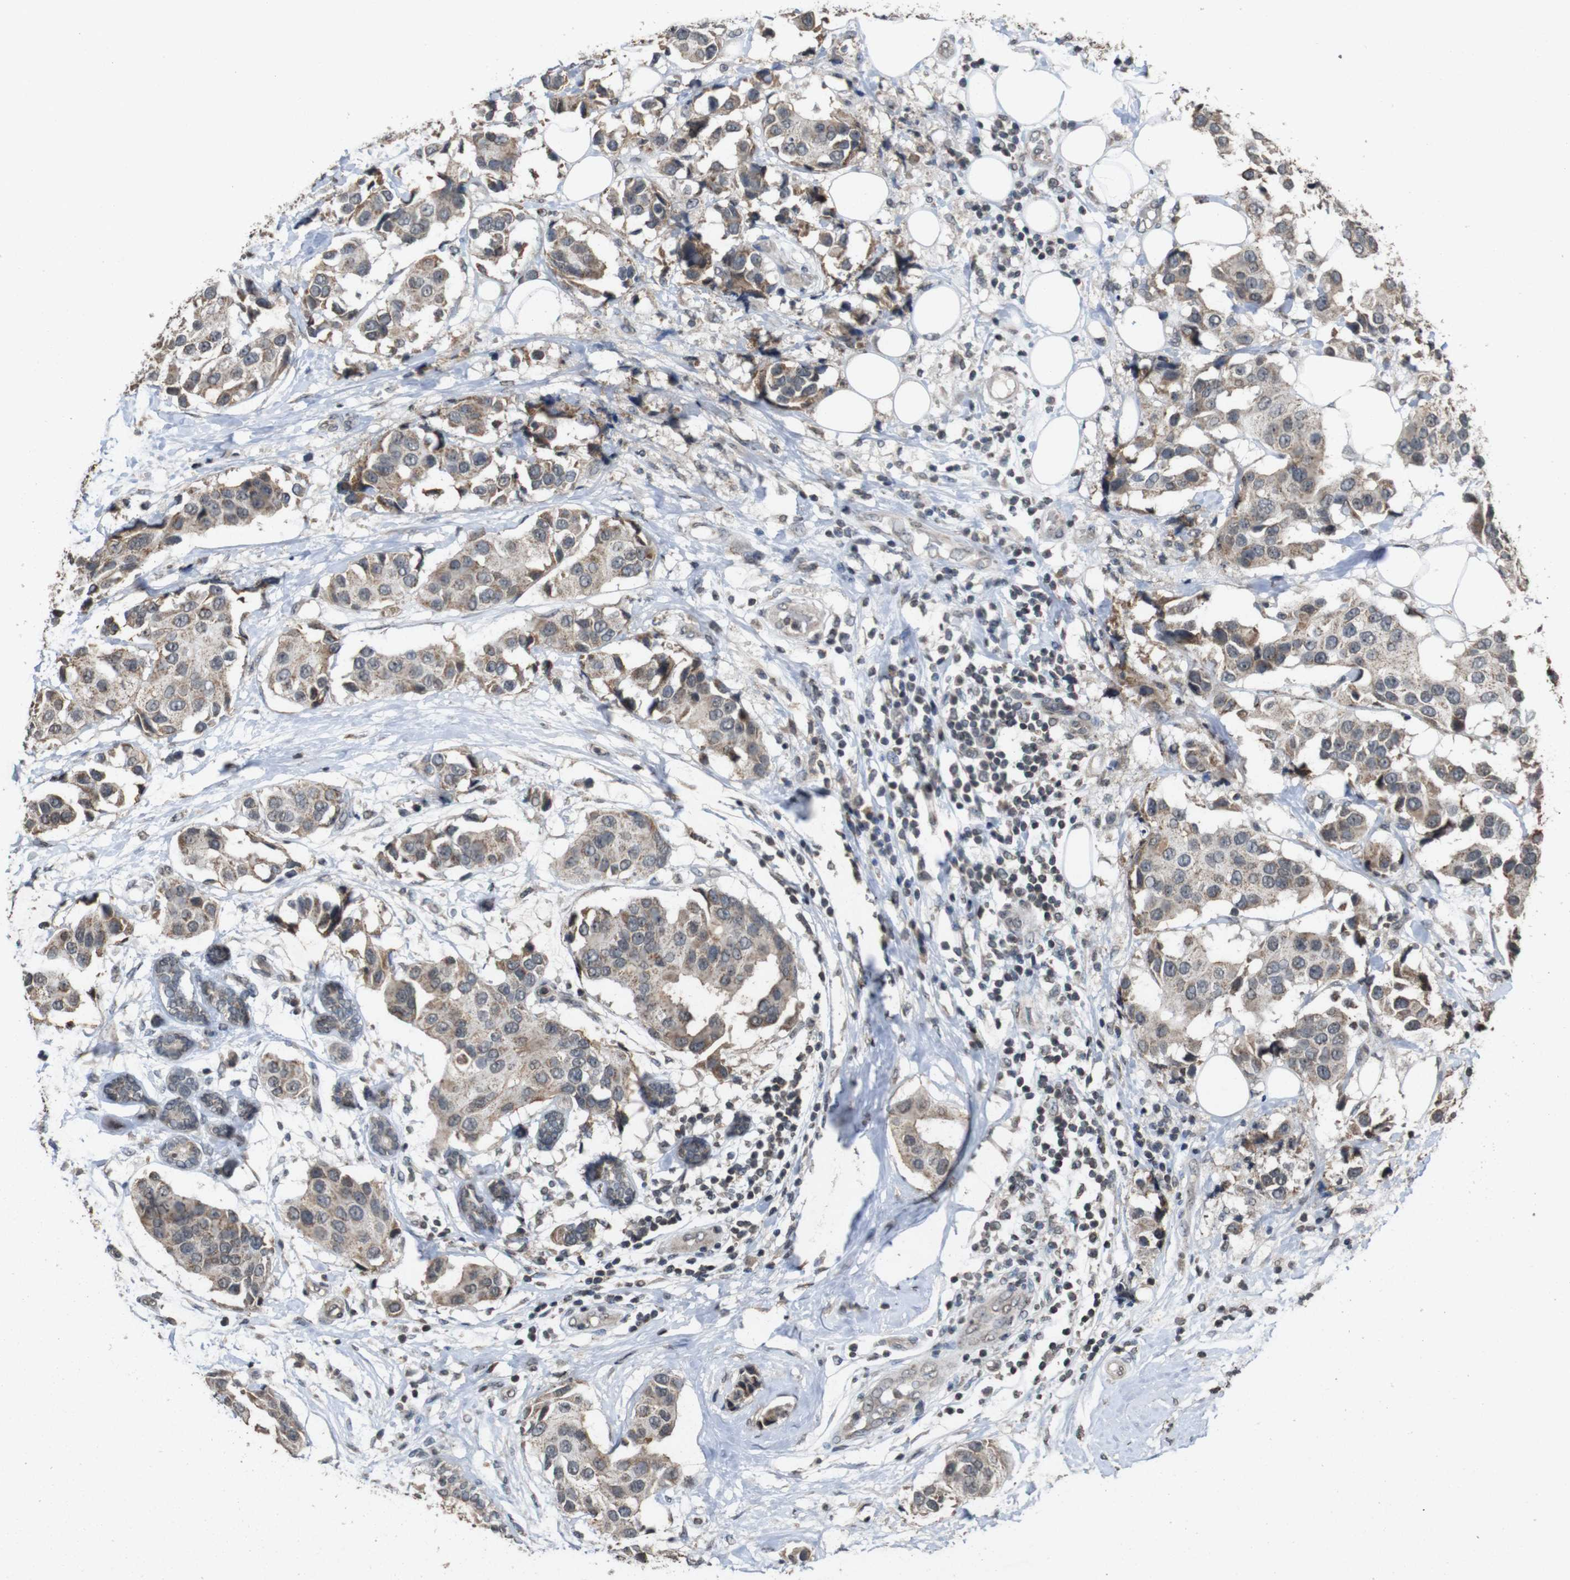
{"staining": {"intensity": "moderate", "quantity": "25%-75%", "location": "cytoplasmic/membranous"}, "tissue": "breast cancer", "cell_type": "Tumor cells", "image_type": "cancer", "snomed": [{"axis": "morphology", "description": "Normal tissue, NOS"}, {"axis": "morphology", "description": "Duct carcinoma"}, {"axis": "topography", "description": "Breast"}], "caption": "Breast intraductal carcinoma tissue shows moderate cytoplasmic/membranous positivity in approximately 25%-75% of tumor cells, visualized by immunohistochemistry.", "gene": "SORL1", "patient": {"sex": "female", "age": 39}}